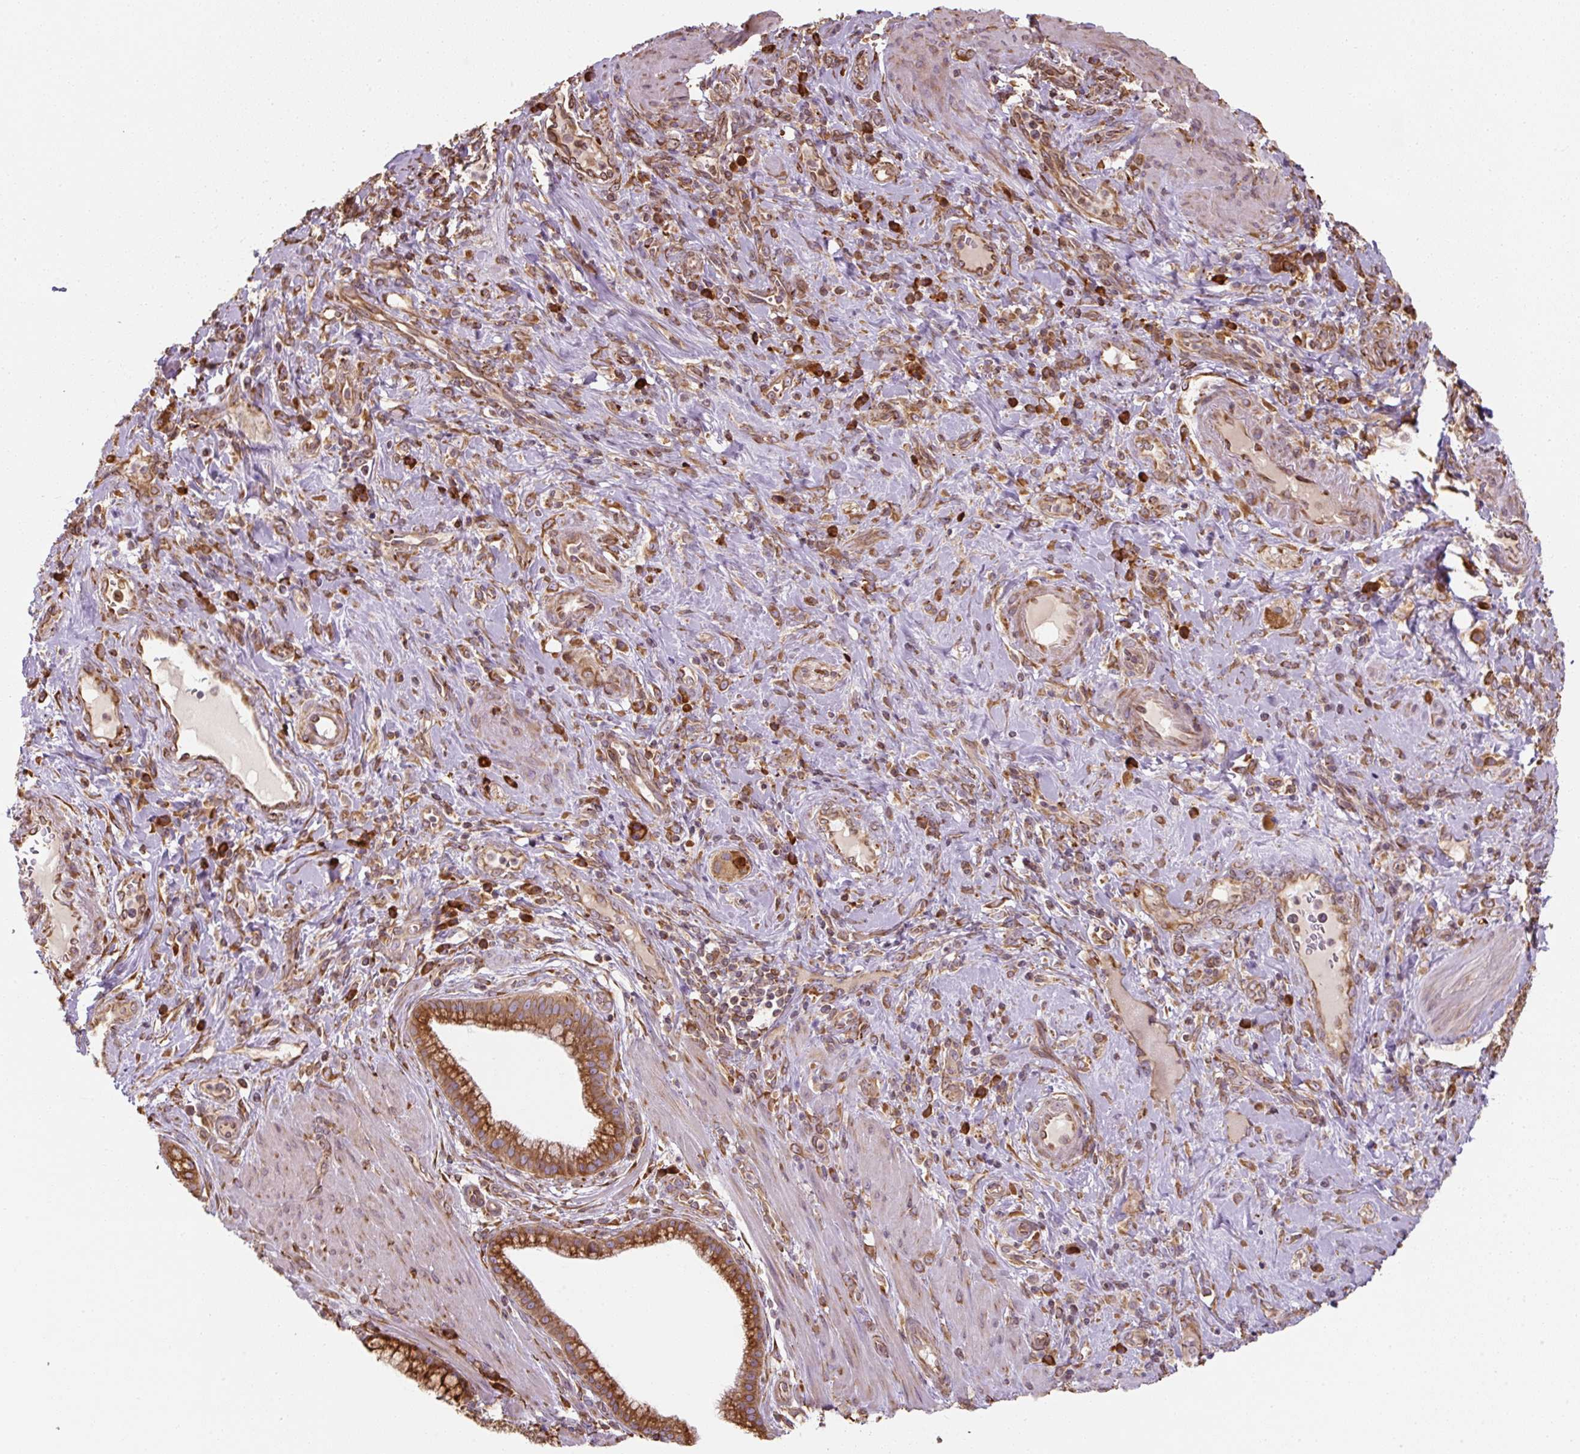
{"staining": {"intensity": "strong", "quantity": ">75%", "location": "cytoplasmic/membranous"}, "tissue": "pancreatic cancer", "cell_type": "Tumor cells", "image_type": "cancer", "snomed": [{"axis": "morphology", "description": "Adenocarcinoma, NOS"}, {"axis": "topography", "description": "Pancreas"}], "caption": "Immunohistochemical staining of pancreatic adenocarcinoma exhibits high levels of strong cytoplasmic/membranous expression in about >75% of tumor cells.", "gene": "PRKCSH", "patient": {"sex": "male", "age": 72}}